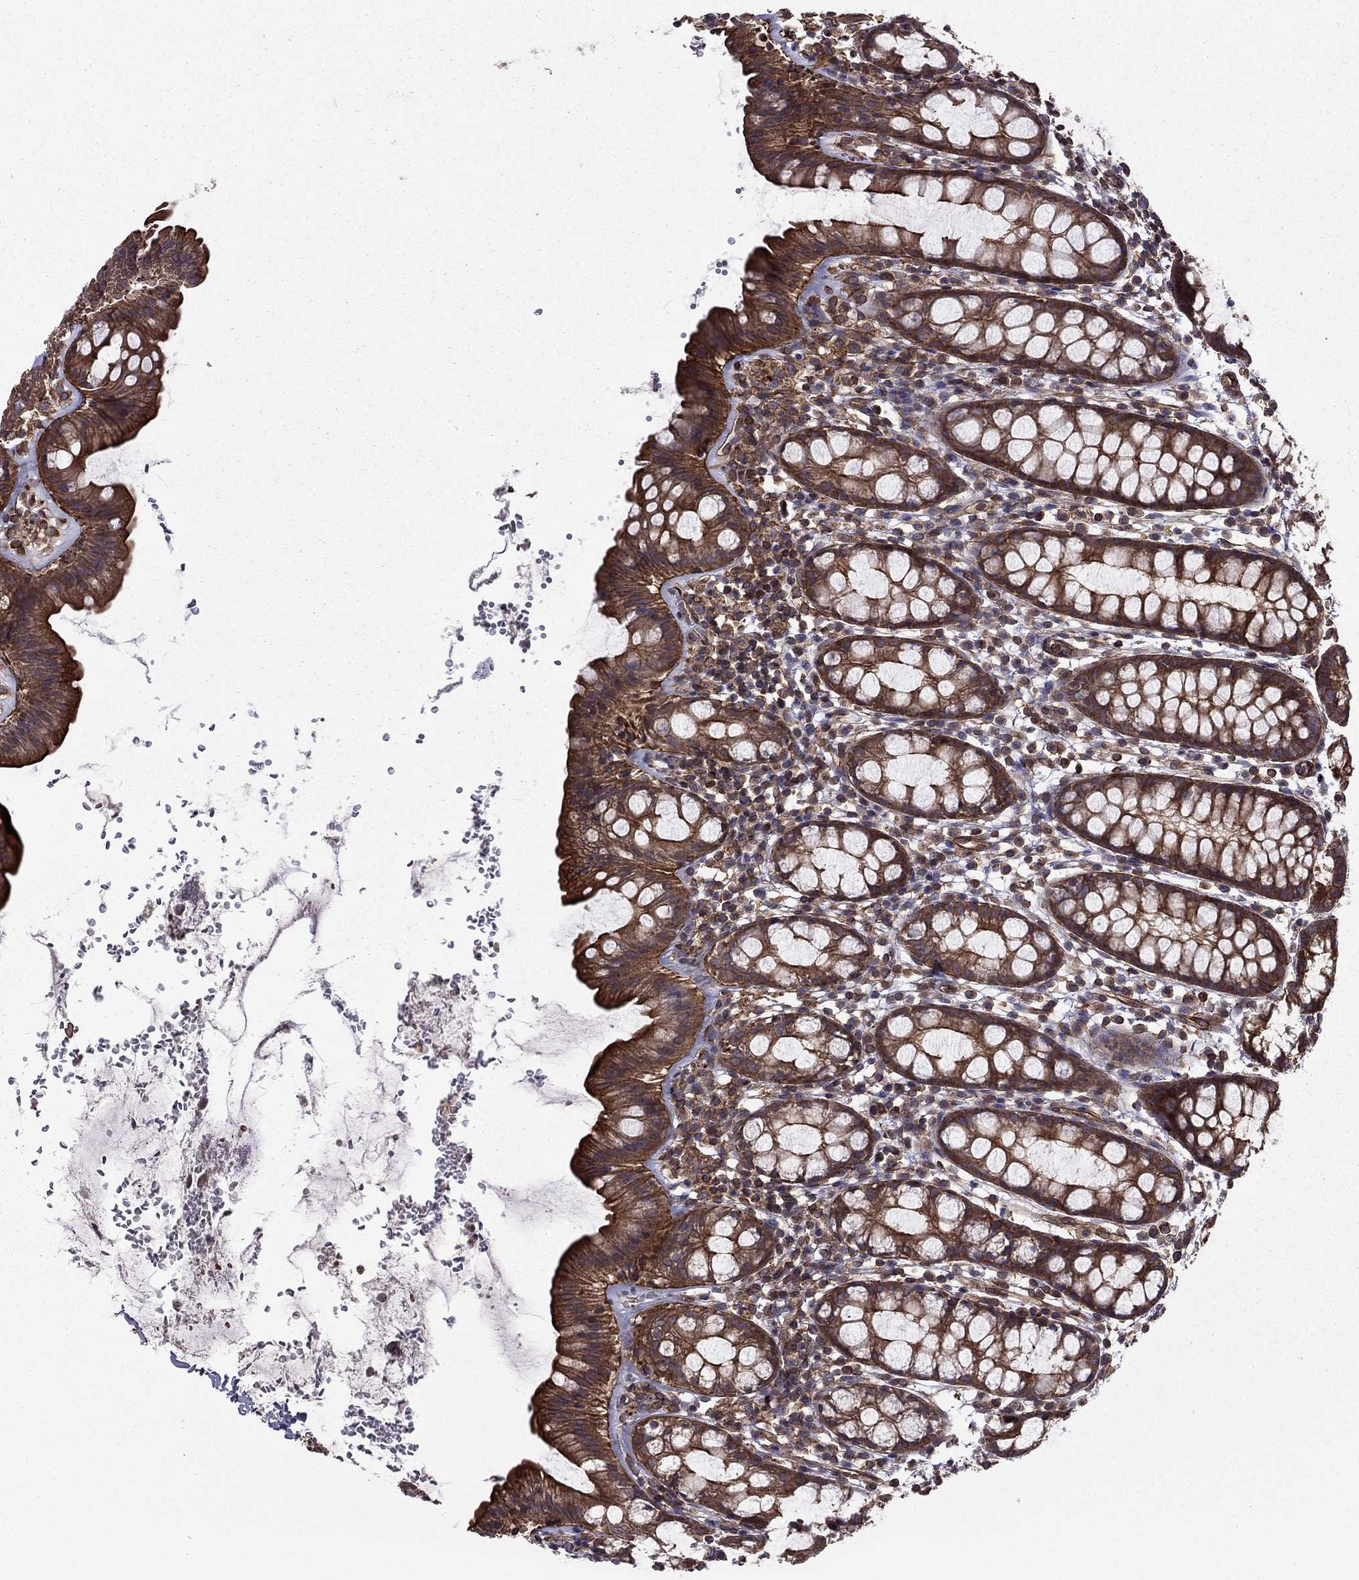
{"staining": {"intensity": "strong", "quantity": ">75%", "location": "cytoplasmic/membranous"}, "tissue": "rectum", "cell_type": "Glandular cells", "image_type": "normal", "snomed": [{"axis": "morphology", "description": "Normal tissue, NOS"}, {"axis": "topography", "description": "Rectum"}], "caption": "Immunohistochemical staining of benign rectum exhibits high levels of strong cytoplasmic/membranous positivity in about >75% of glandular cells.", "gene": "SHMT1", "patient": {"sex": "male", "age": 57}}